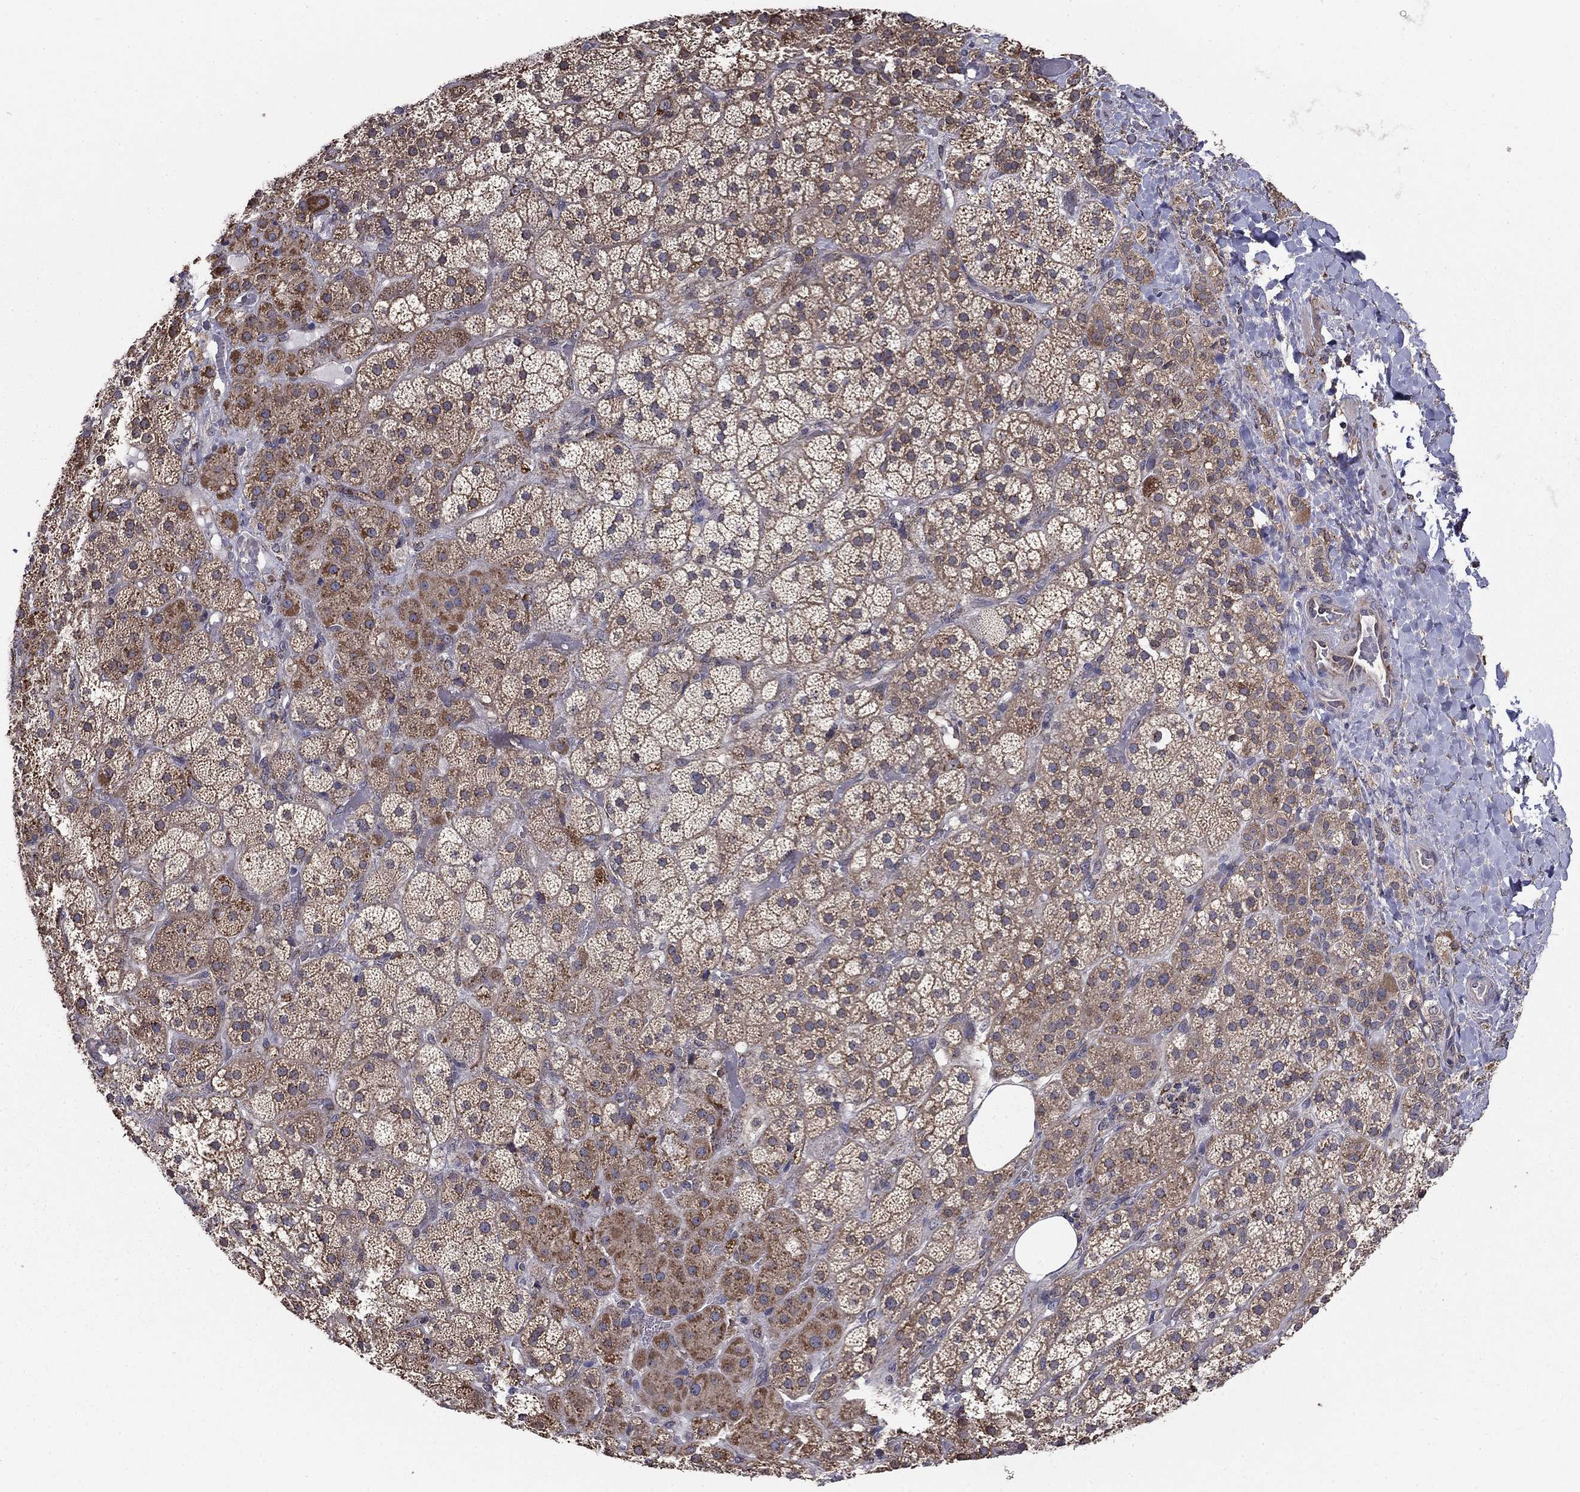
{"staining": {"intensity": "moderate", "quantity": "25%-75%", "location": "cytoplasmic/membranous"}, "tissue": "adrenal gland", "cell_type": "Glandular cells", "image_type": "normal", "snomed": [{"axis": "morphology", "description": "Normal tissue, NOS"}, {"axis": "topography", "description": "Adrenal gland"}], "caption": "Human adrenal gland stained with a brown dye exhibits moderate cytoplasmic/membranous positive staining in about 25%-75% of glandular cells.", "gene": "NKIRAS1", "patient": {"sex": "male", "age": 57}}